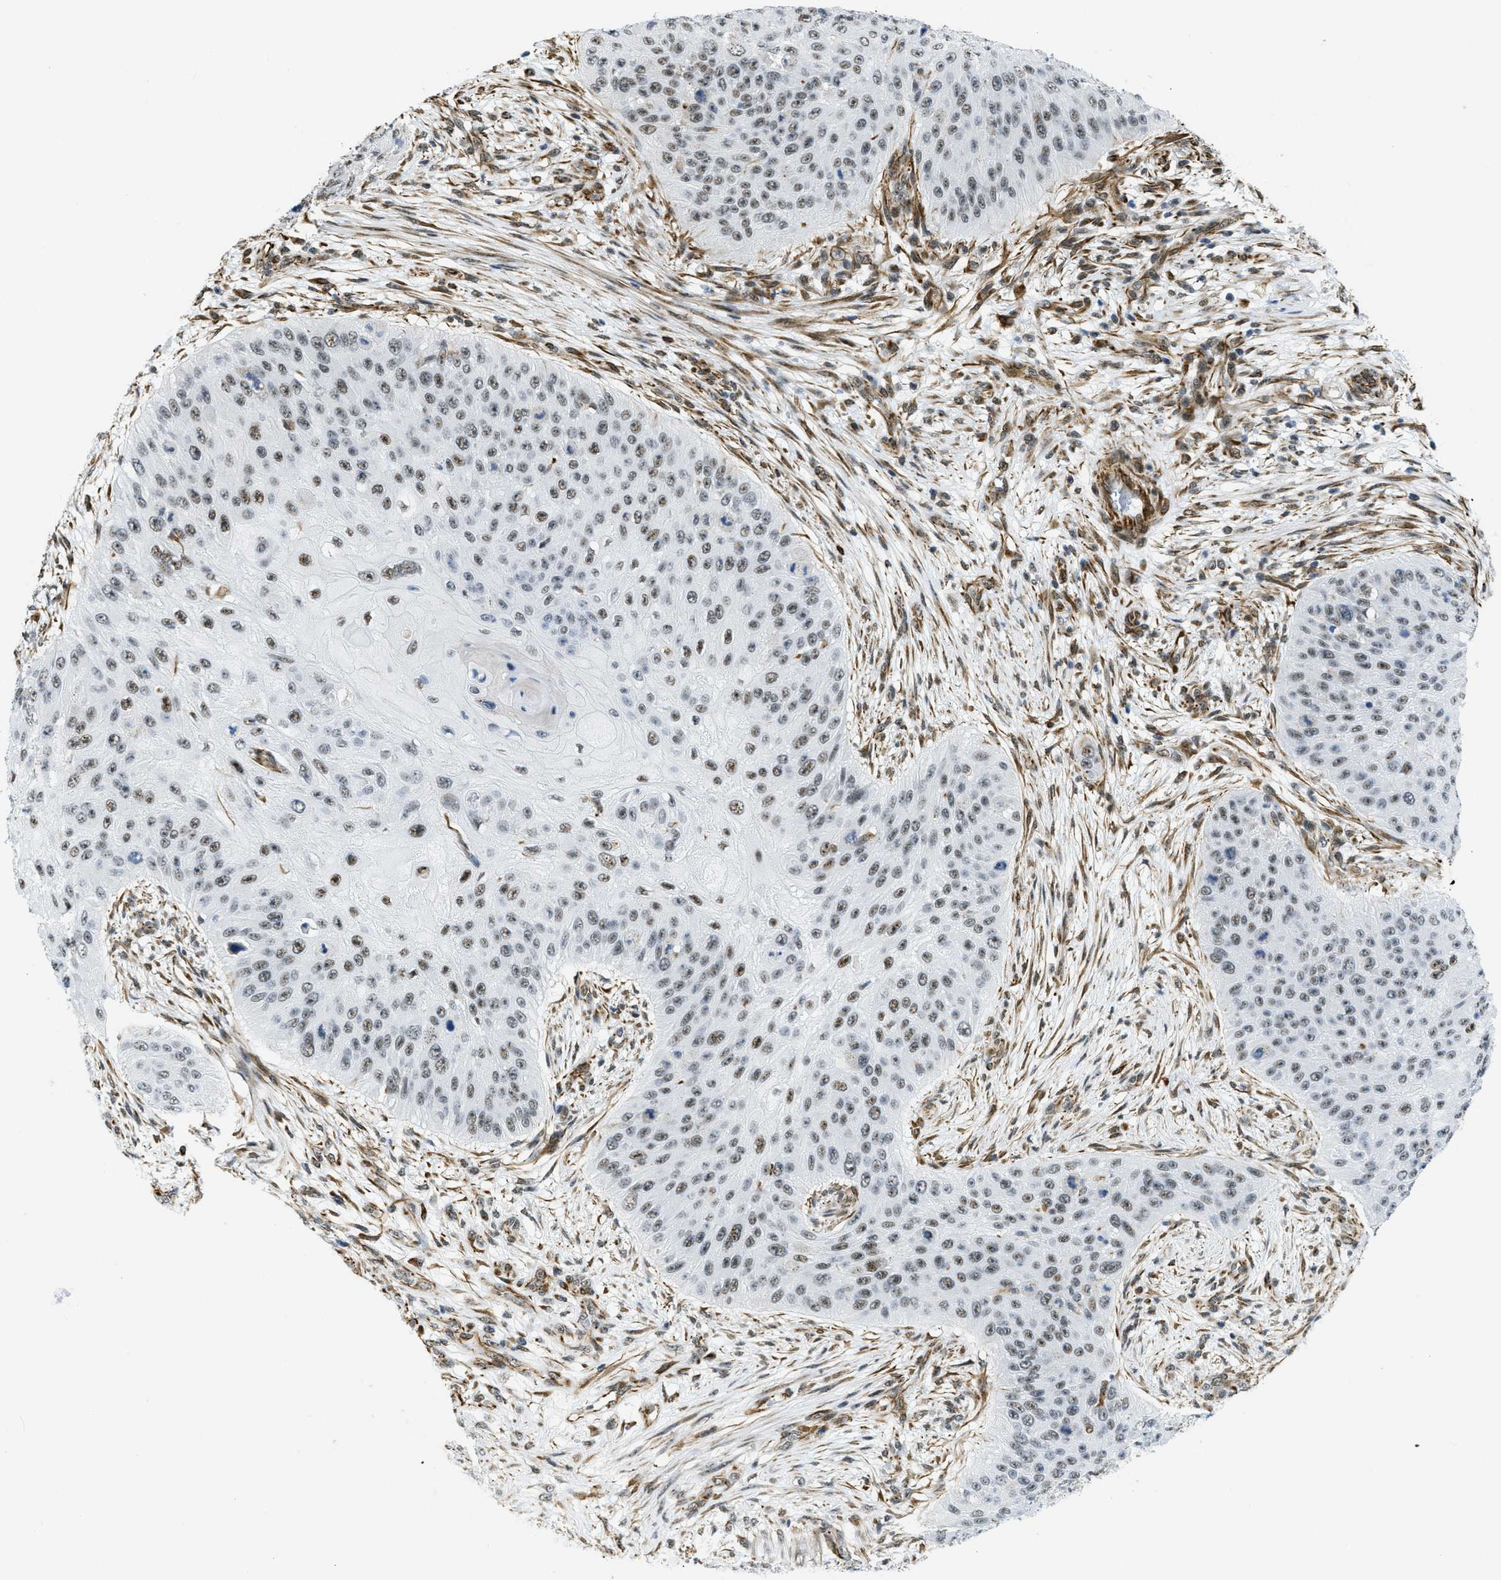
{"staining": {"intensity": "moderate", "quantity": ">75%", "location": "nuclear"}, "tissue": "skin cancer", "cell_type": "Tumor cells", "image_type": "cancer", "snomed": [{"axis": "morphology", "description": "Squamous cell carcinoma, NOS"}, {"axis": "topography", "description": "Skin"}], "caption": "Tumor cells exhibit moderate nuclear staining in about >75% of cells in squamous cell carcinoma (skin). The staining is performed using DAB (3,3'-diaminobenzidine) brown chromogen to label protein expression. The nuclei are counter-stained blue using hematoxylin.", "gene": "LRRC8B", "patient": {"sex": "female", "age": 80}}